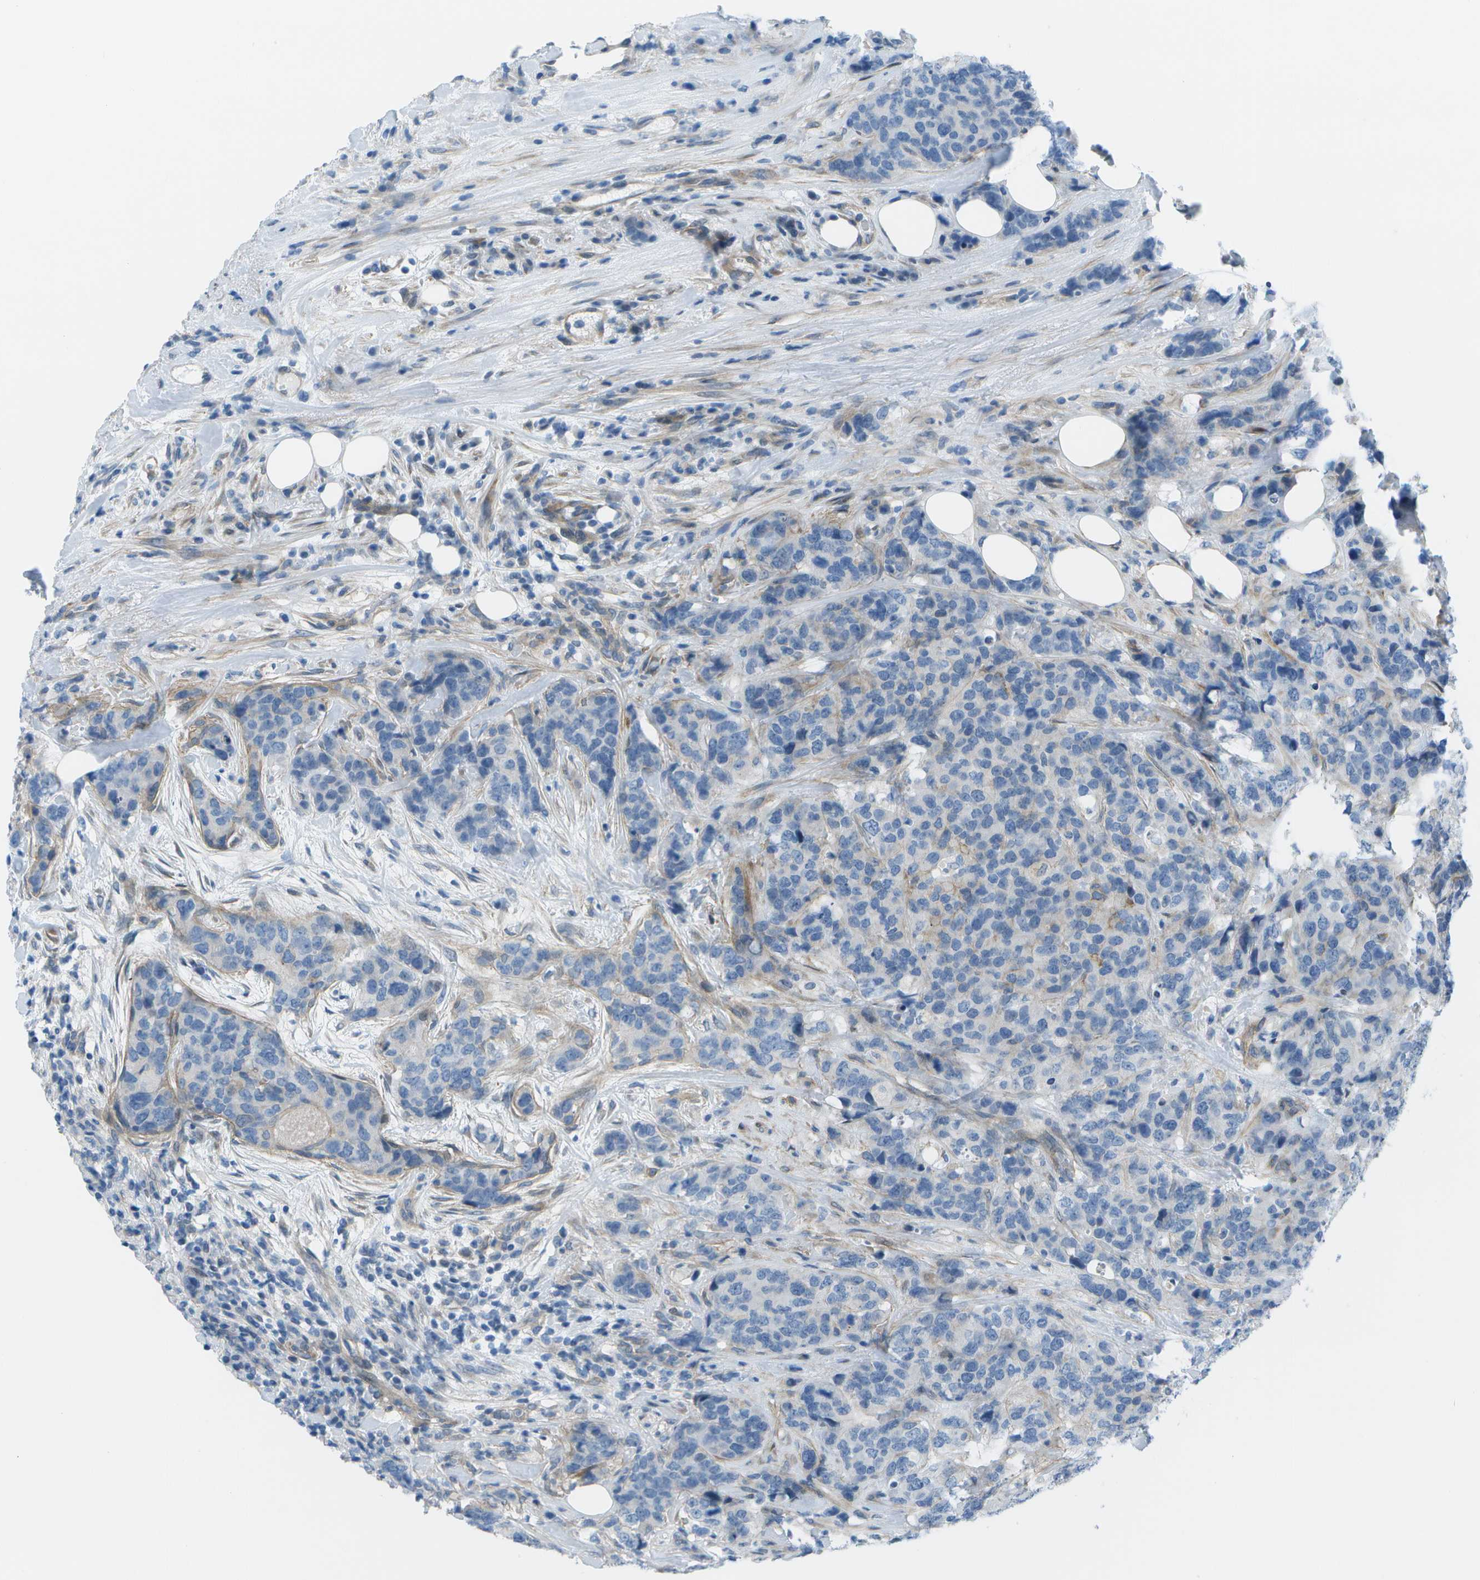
{"staining": {"intensity": "negative", "quantity": "none", "location": "none"}, "tissue": "breast cancer", "cell_type": "Tumor cells", "image_type": "cancer", "snomed": [{"axis": "morphology", "description": "Lobular carcinoma"}, {"axis": "topography", "description": "Breast"}], "caption": "An image of human breast lobular carcinoma is negative for staining in tumor cells.", "gene": "SORBS3", "patient": {"sex": "female", "age": 59}}